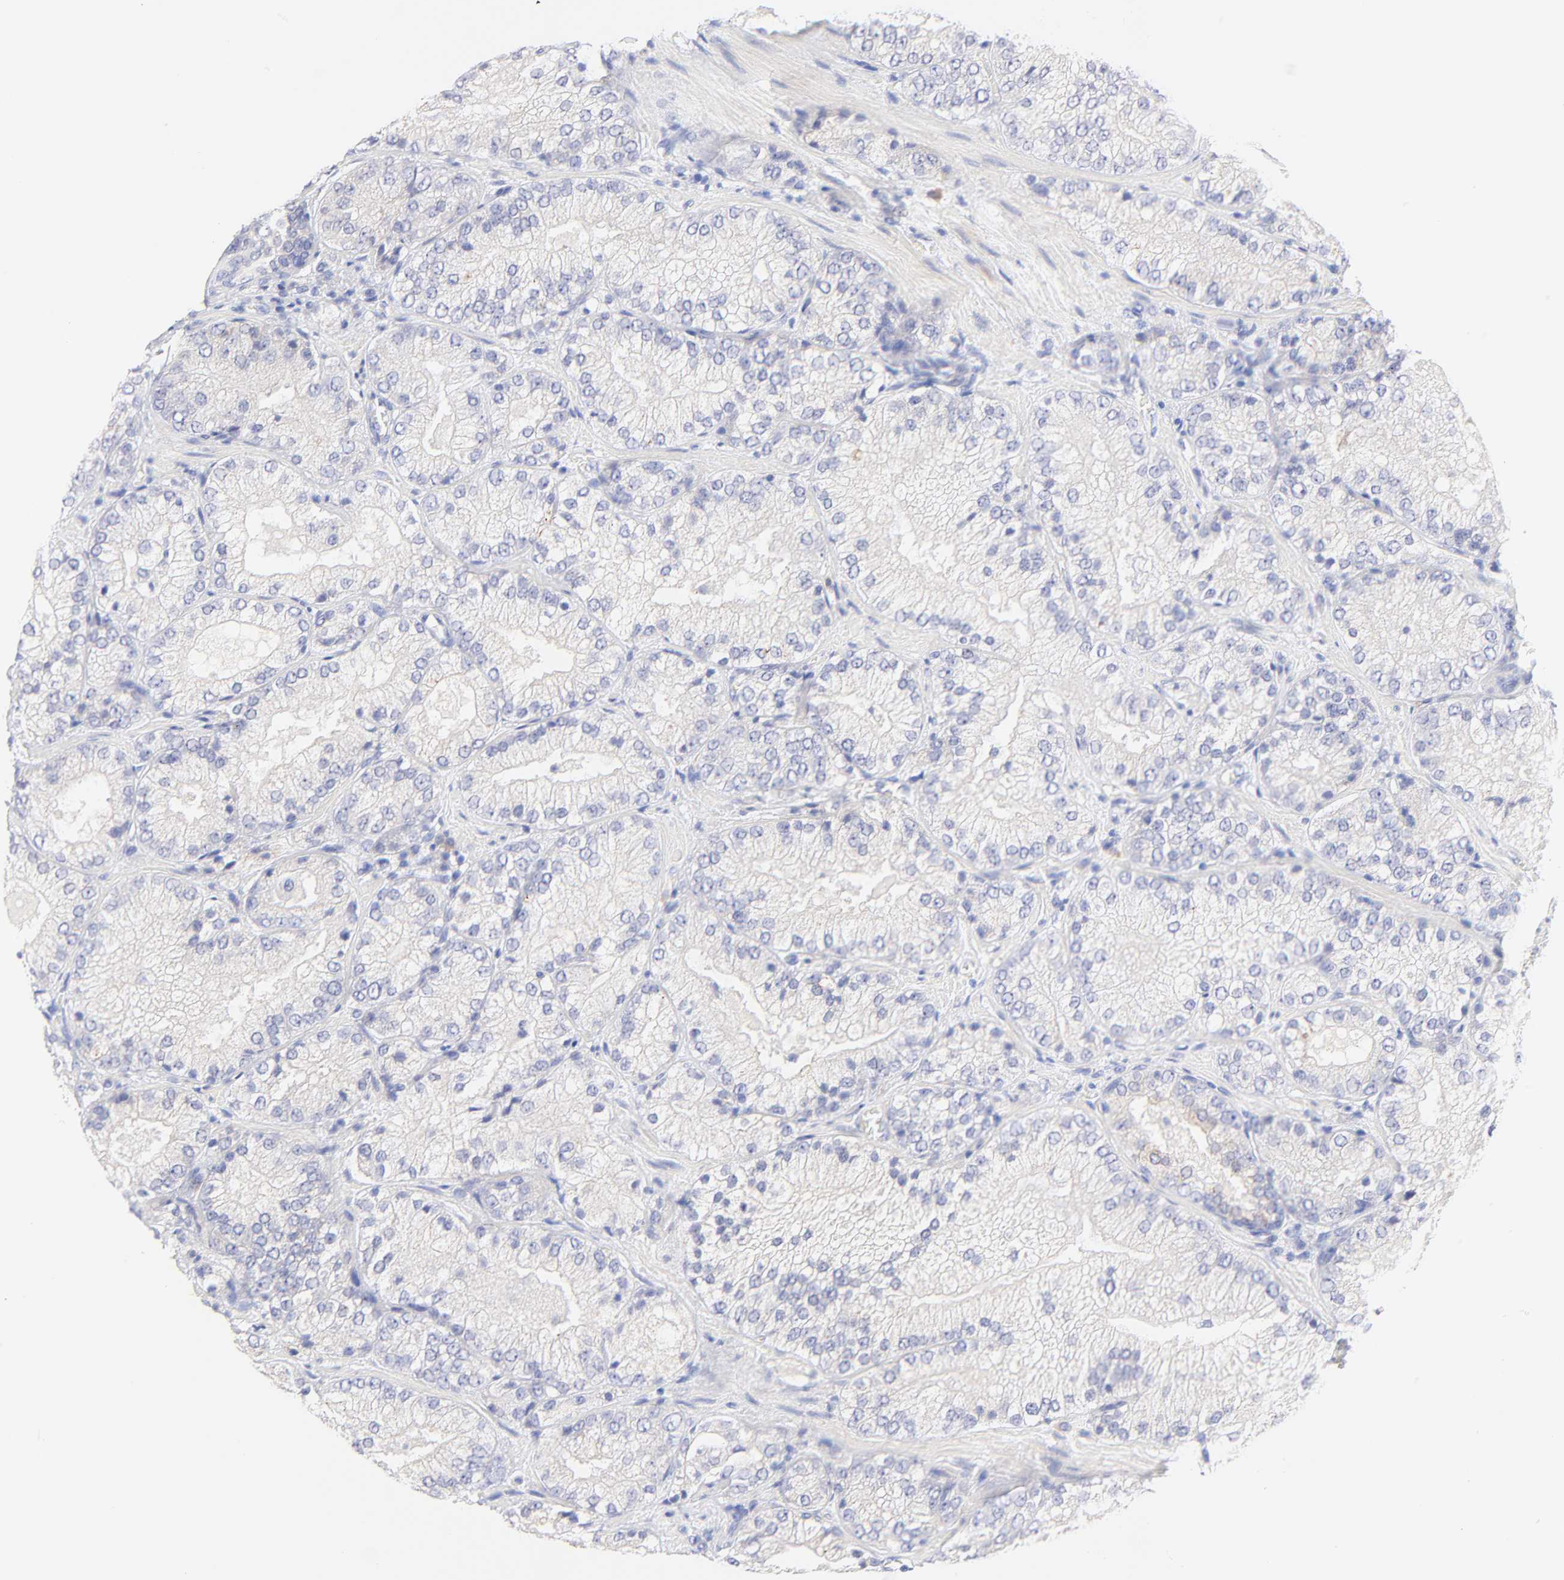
{"staining": {"intensity": "negative", "quantity": "none", "location": "none"}, "tissue": "prostate cancer", "cell_type": "Tumor cells", "image_type": "cancer", "snomed": [{"axis": "morphology", "description": "Adenocarcinoma, Low grade"}, {"axis": "topography", "description": "Prostate"}], "caption": "High power microscopy image of an immunohistochemistry (IHC) image of adenocarcinoma (low-grade) (prostate), revealing no significant expression in tumor cells.", "gene": "EBP", "patient": {"sex": "male", "age": 60}}